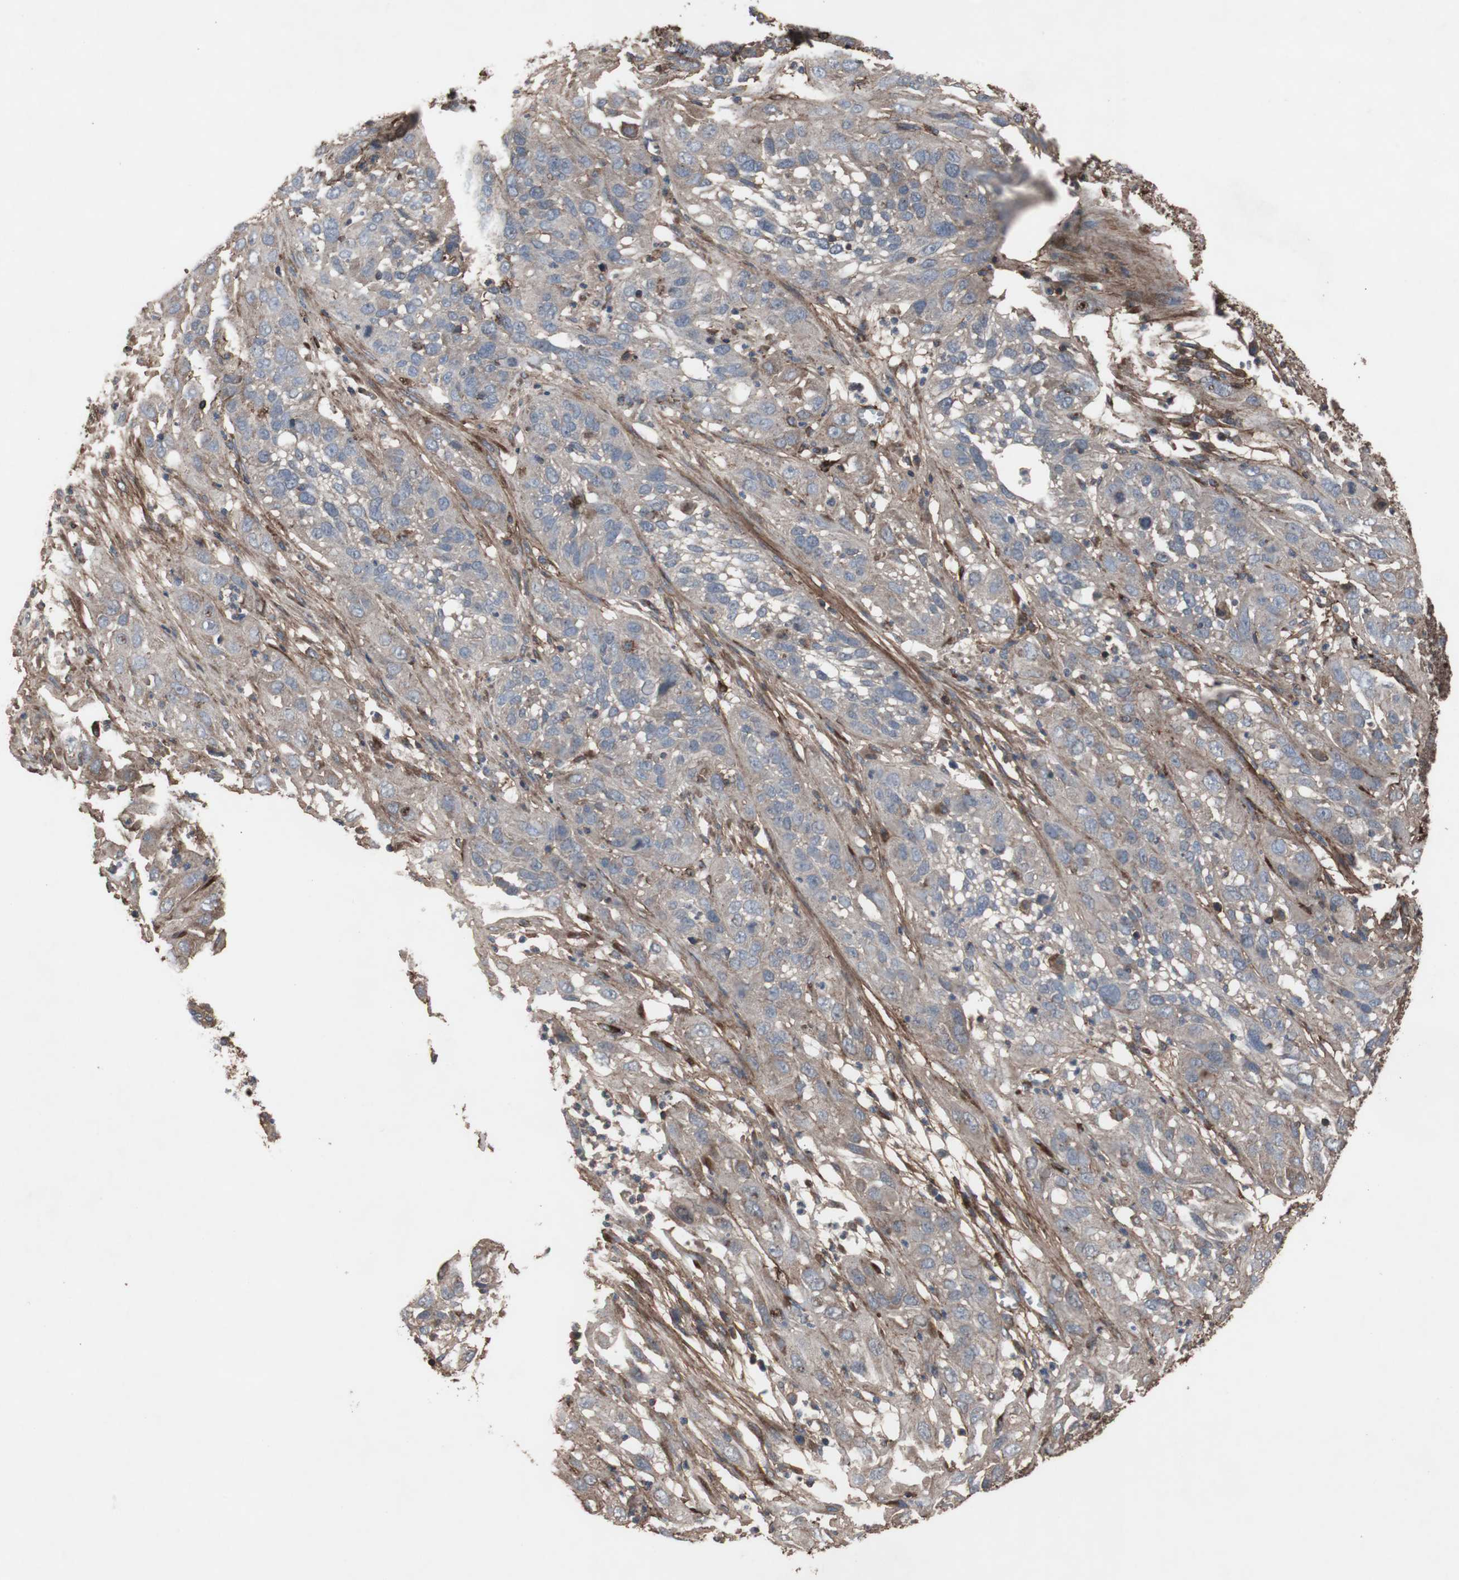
{"staining": {"intensity": "weak", "quantity": ">75%", "location": "cytoplasmic/membranous"}, "tissue": "cervical cancer", "cell_type": "Tumor cells", "image_type": "cancer", "snomed": [{"axis": "morphology", "description": "Squamous cell carcinoma, NOS"}, {"axis": "topography", "description": "Cervix"}], "caption": "Protein staining displays weak cytoplasmic/membranous positivity in approximately >75% of tumor cells in cervical squamous cell carcinoma. (DAB (3,3'-diaminobenzidine) = brown stain, brightfield microscopy at high magnification).", "gene": "COL6A2", "patient": {"sex": "female", "age": 32}}